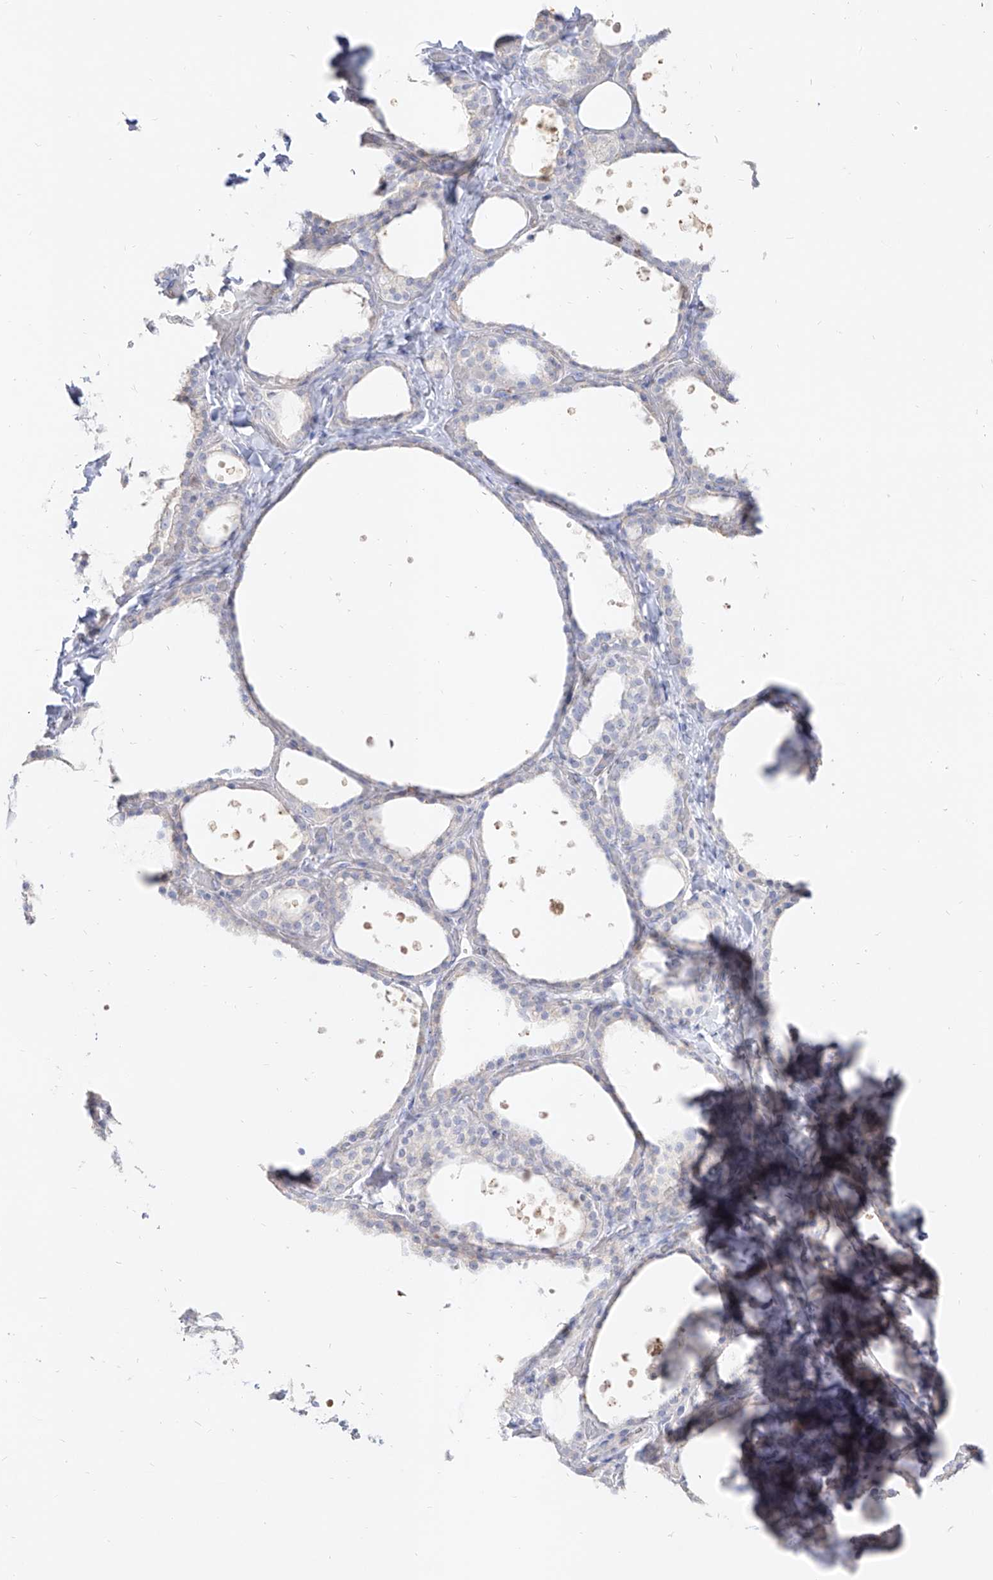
{"staining": {"intensity": "negative", "quantity": "none", "location": "none"}, "tissue": "thyroid gland", "cell_type": "Glandular cells", "image_type": "normal", "snomed": [{"axis": "morphology", "description": "Normal tissue, NOS"}, {"axis": "topography", "description": "Thyroid gland"}], "caption": "Protein analysis of normal thyroid gland demonstrates no significant staining in glandular cells.", "gene": "RBFOX3", "patient": {"sex": "female", "age": 44}}